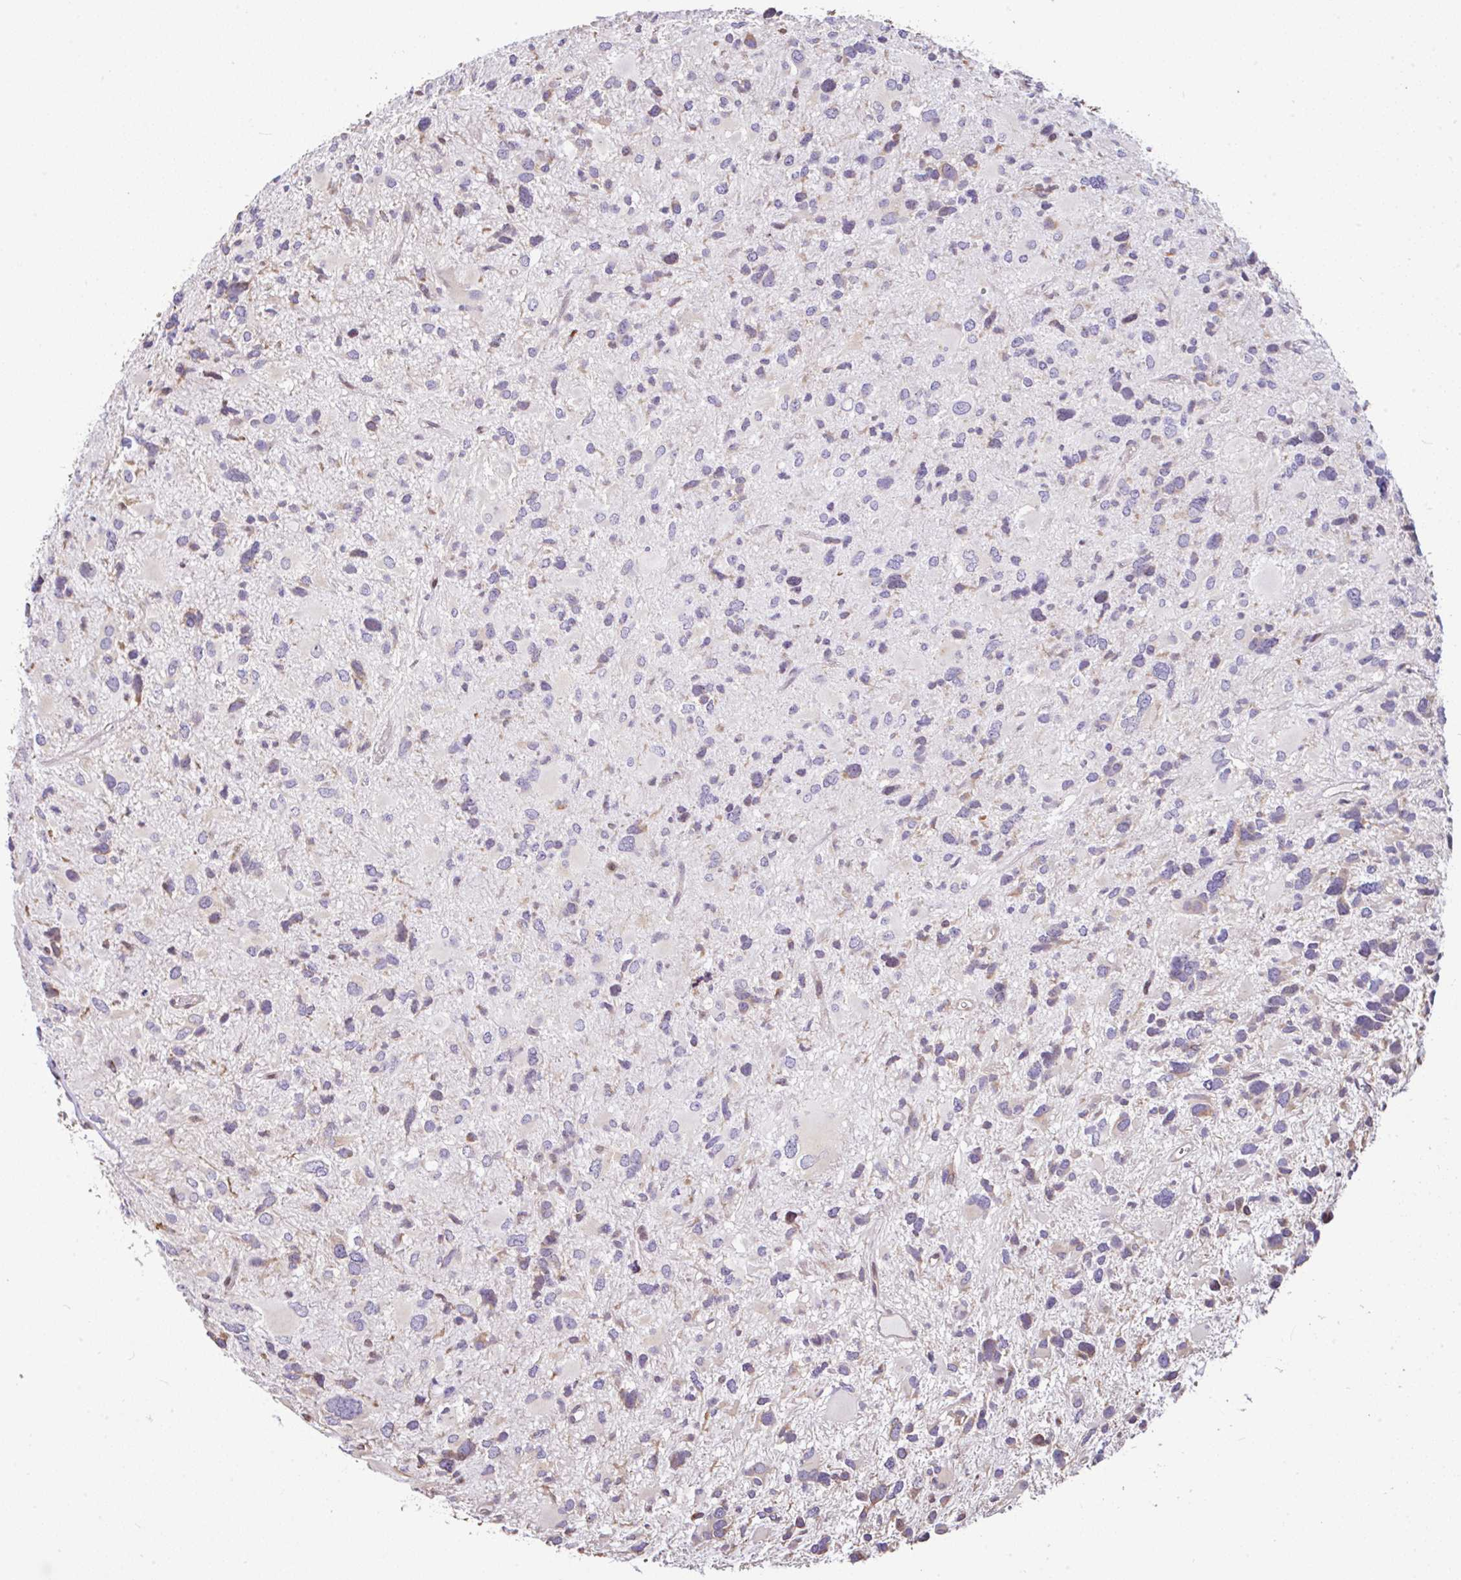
{"staining": {"intensity": "moderate", "quantity": "<25%", "location": "cytoplasmic/membranous"}, "tissue": "glioma", "cell_type": "Tumor cells", "image_type": "cancer", "snomed": [{"axis": "morphology", "description": "Glioma, malignant, High grade"}, {"axis": "topography", "description": "Brain"}], "caption": "The micrograph demonstrates immunohistochemical staining of malignant glioma (high-grade). There is moderate cytoplasmic/membranous expression is seen in about <25% of tumor cells. (brown staining indicates protein expression, while blue staining denotes nuclei).", "gene": "FIGNL1", "patient": {"sex": "female", "age": 11}}